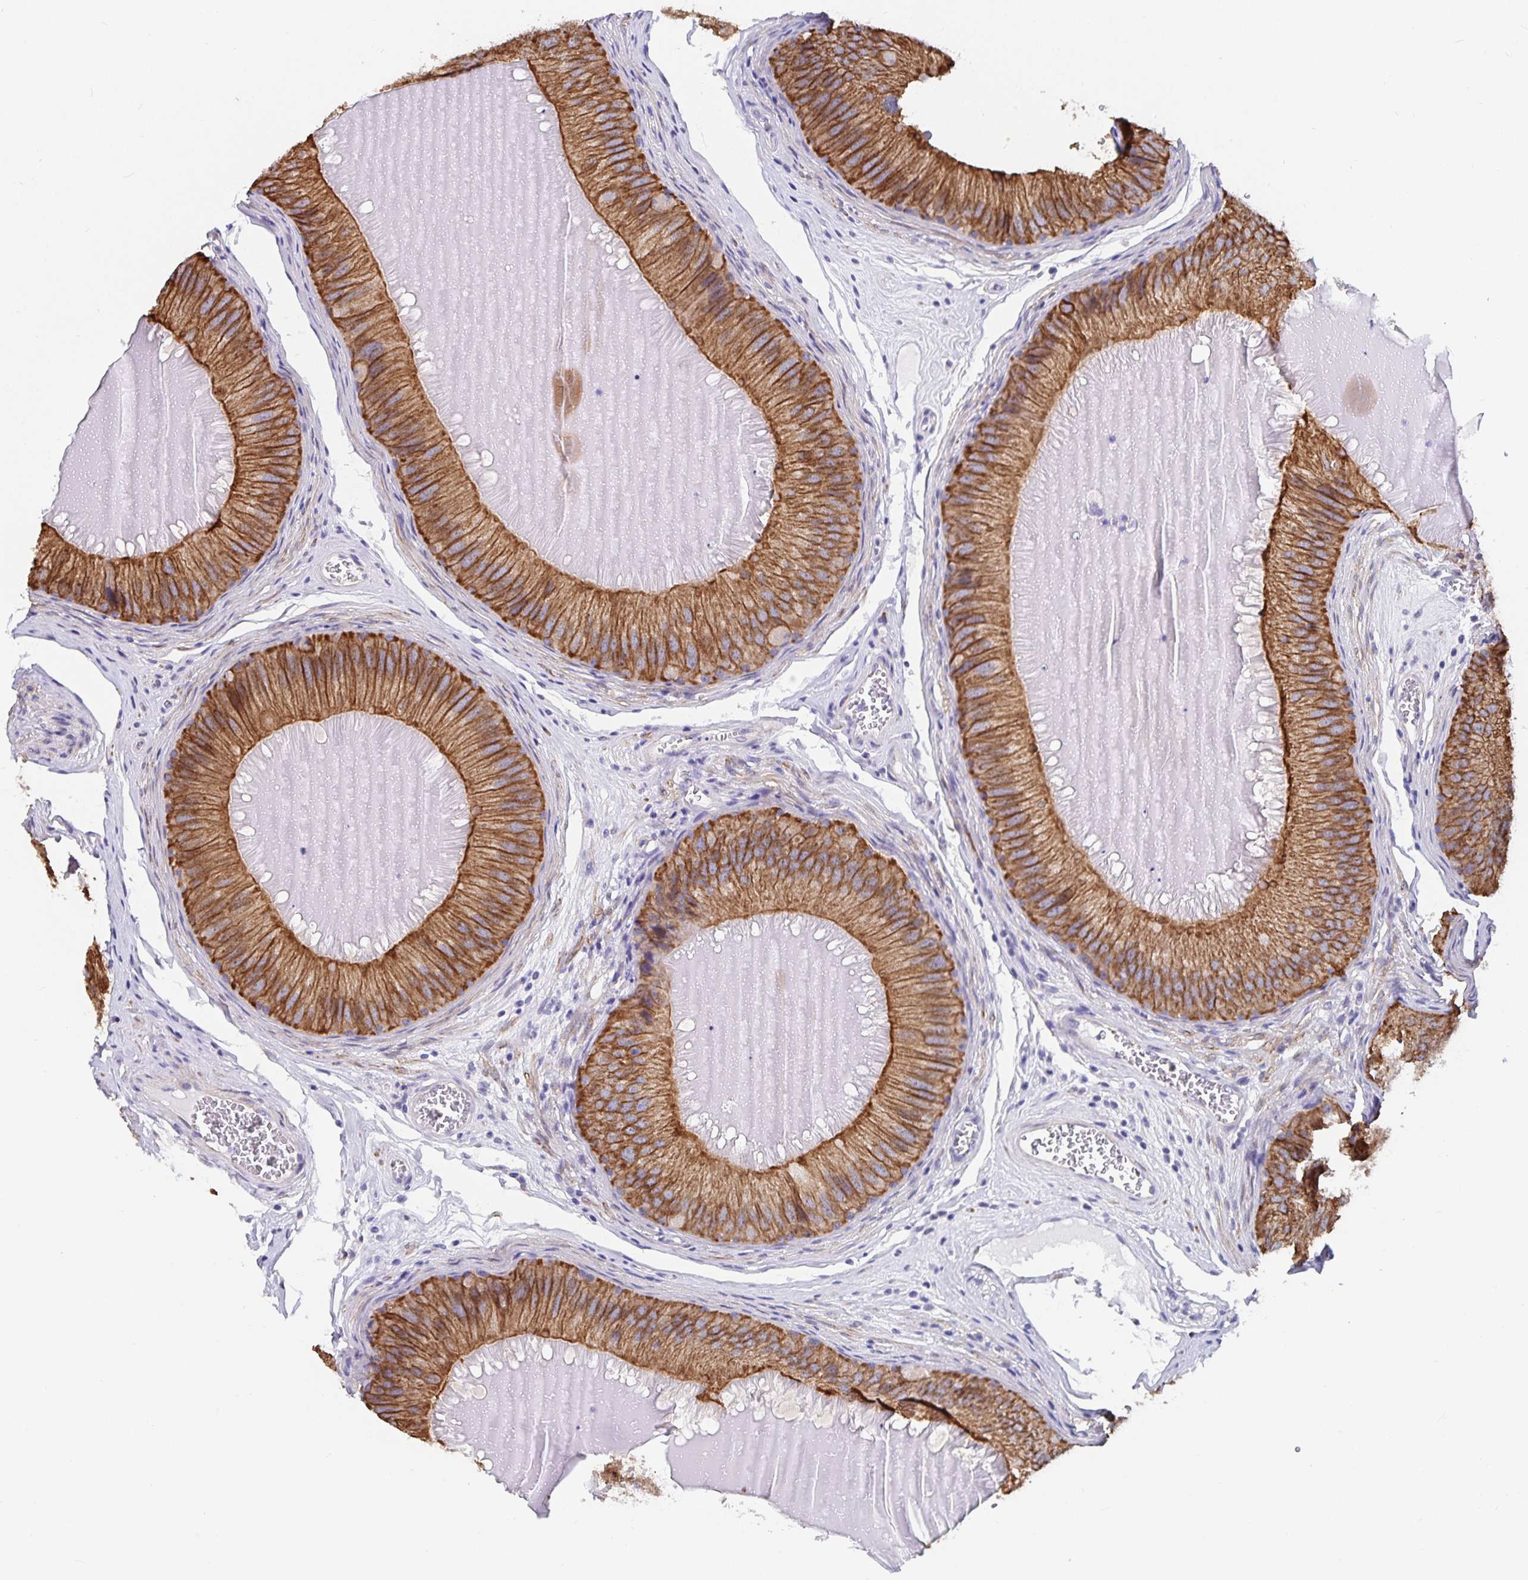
{"staining": {"intensity": "moderate", "quantity": ">75%", "location": "cytoplasmic/membranous"}, "tissue": "epididymis", "cell_type": "Glandular cells", "image_type": "normal", "snomed": [{"axis": "morphology", "description": "Normal tissue, NOS"}, {"axis": "topography", "description": "Epididymis, spermatic cord, NOS"}], "caption": "Immunohistochemical staining of unremarkable epididymis shows moderate cytoplasmic/membranous protein staining in about >75% of glandular cells. The staining was performed using DAB, with brown indicating positive protein expression. Nuclei are stained blue with hematoxylin.", "gene": "ZIK1", "patient": {"sex": "male", "age": 39}}